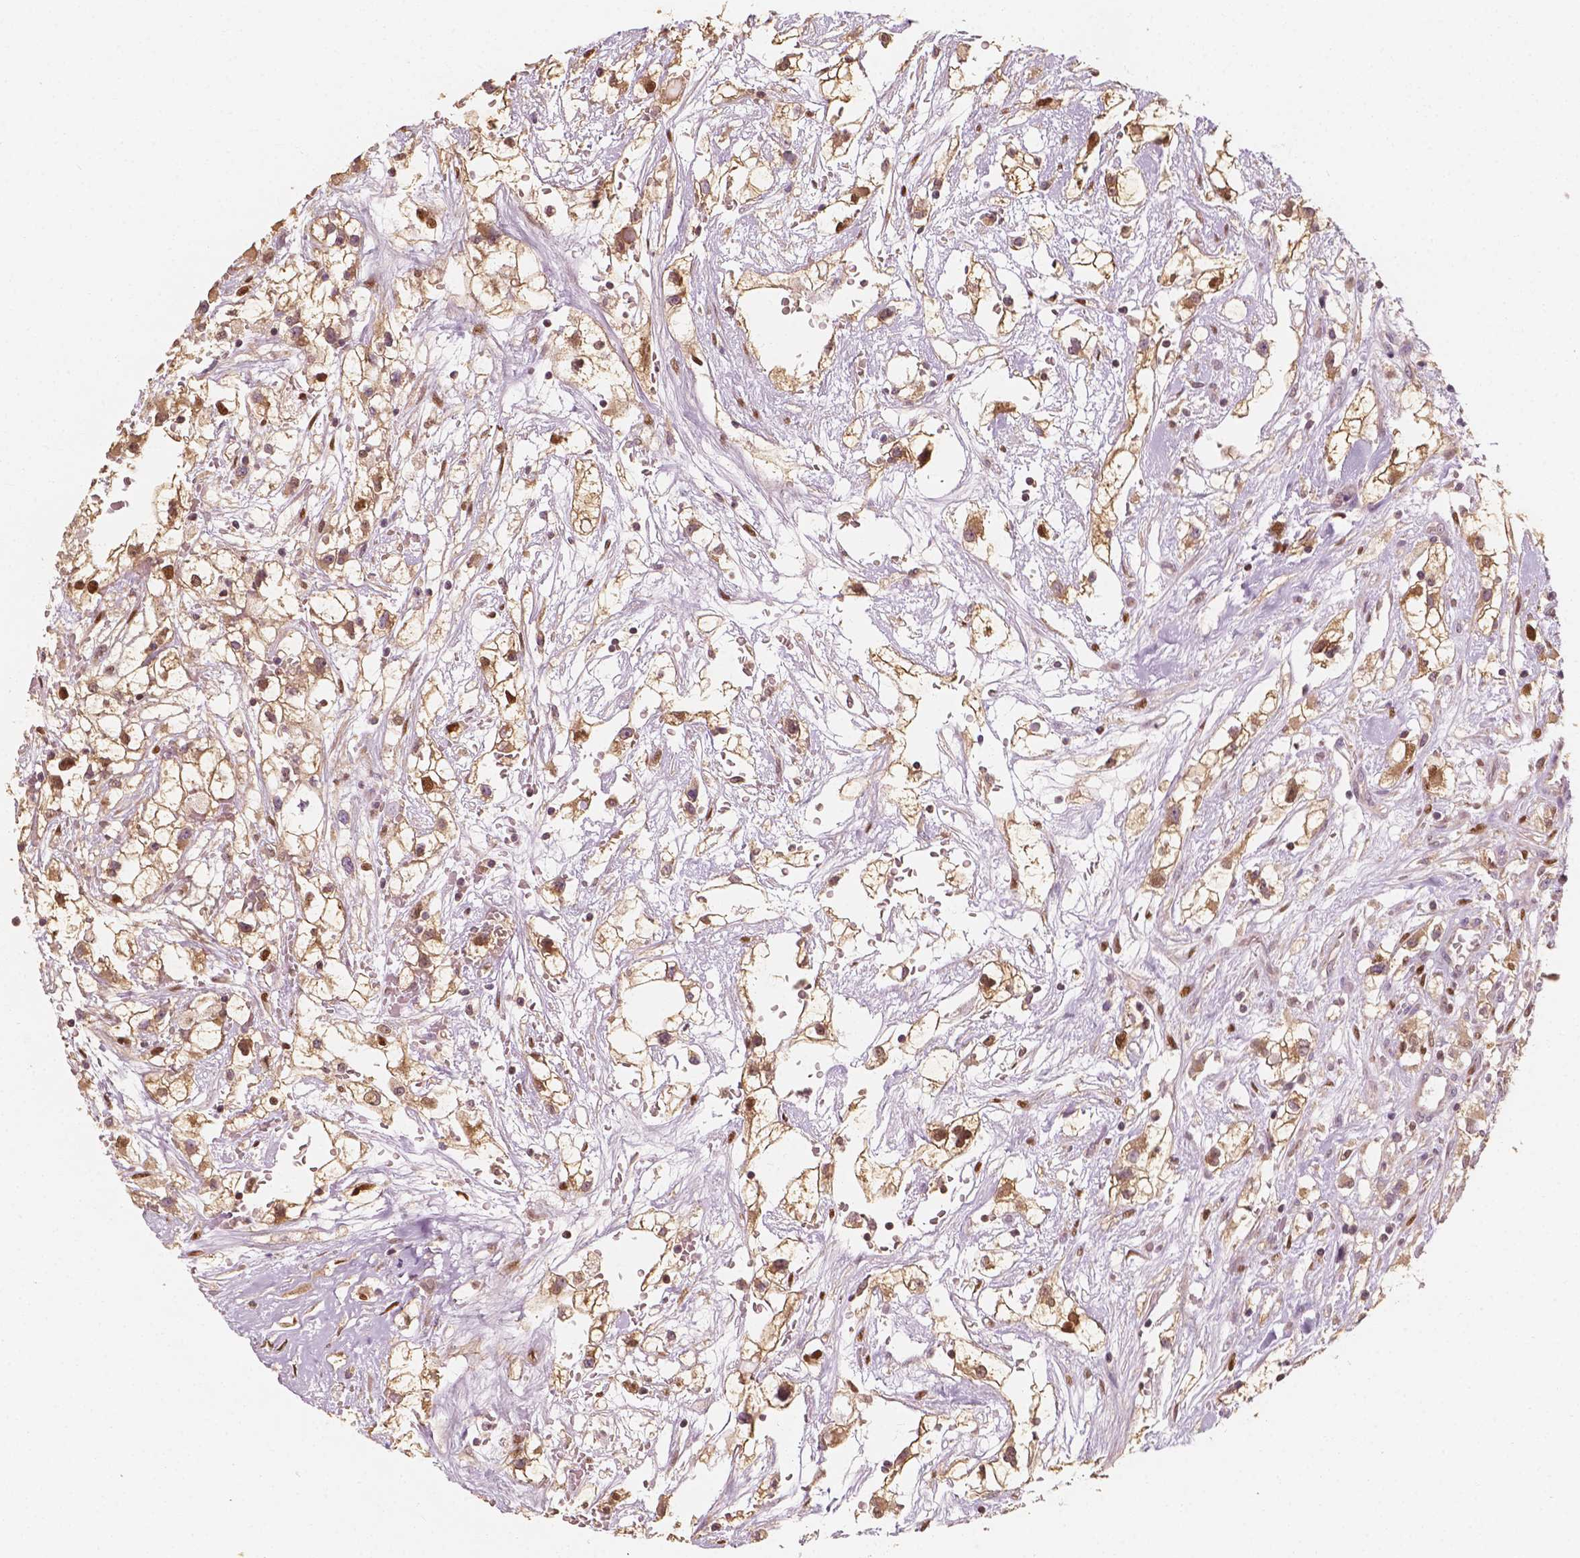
{"staining": {"intensity": "moderate", "quantity": ">75%", "location": "cytoplasmic/membranous,nuclear"}, "tissue": "renal cancer", "cell_type": "Tumor cells", "image_type": "cancer", "snomed": [{"axis": "morphology", "description": "Adenocarcinoma, NOS"}, {"axis": "topography", "description": "Kidney"}], "caption": "An image of human renal adenocarcinoma stained for a protein displays moderate cytoplasmic/membranous and nuclear brown staining in tumor cells.", "gene": "TBC1D17", "patient": {"sex": "male", "age": 59}}